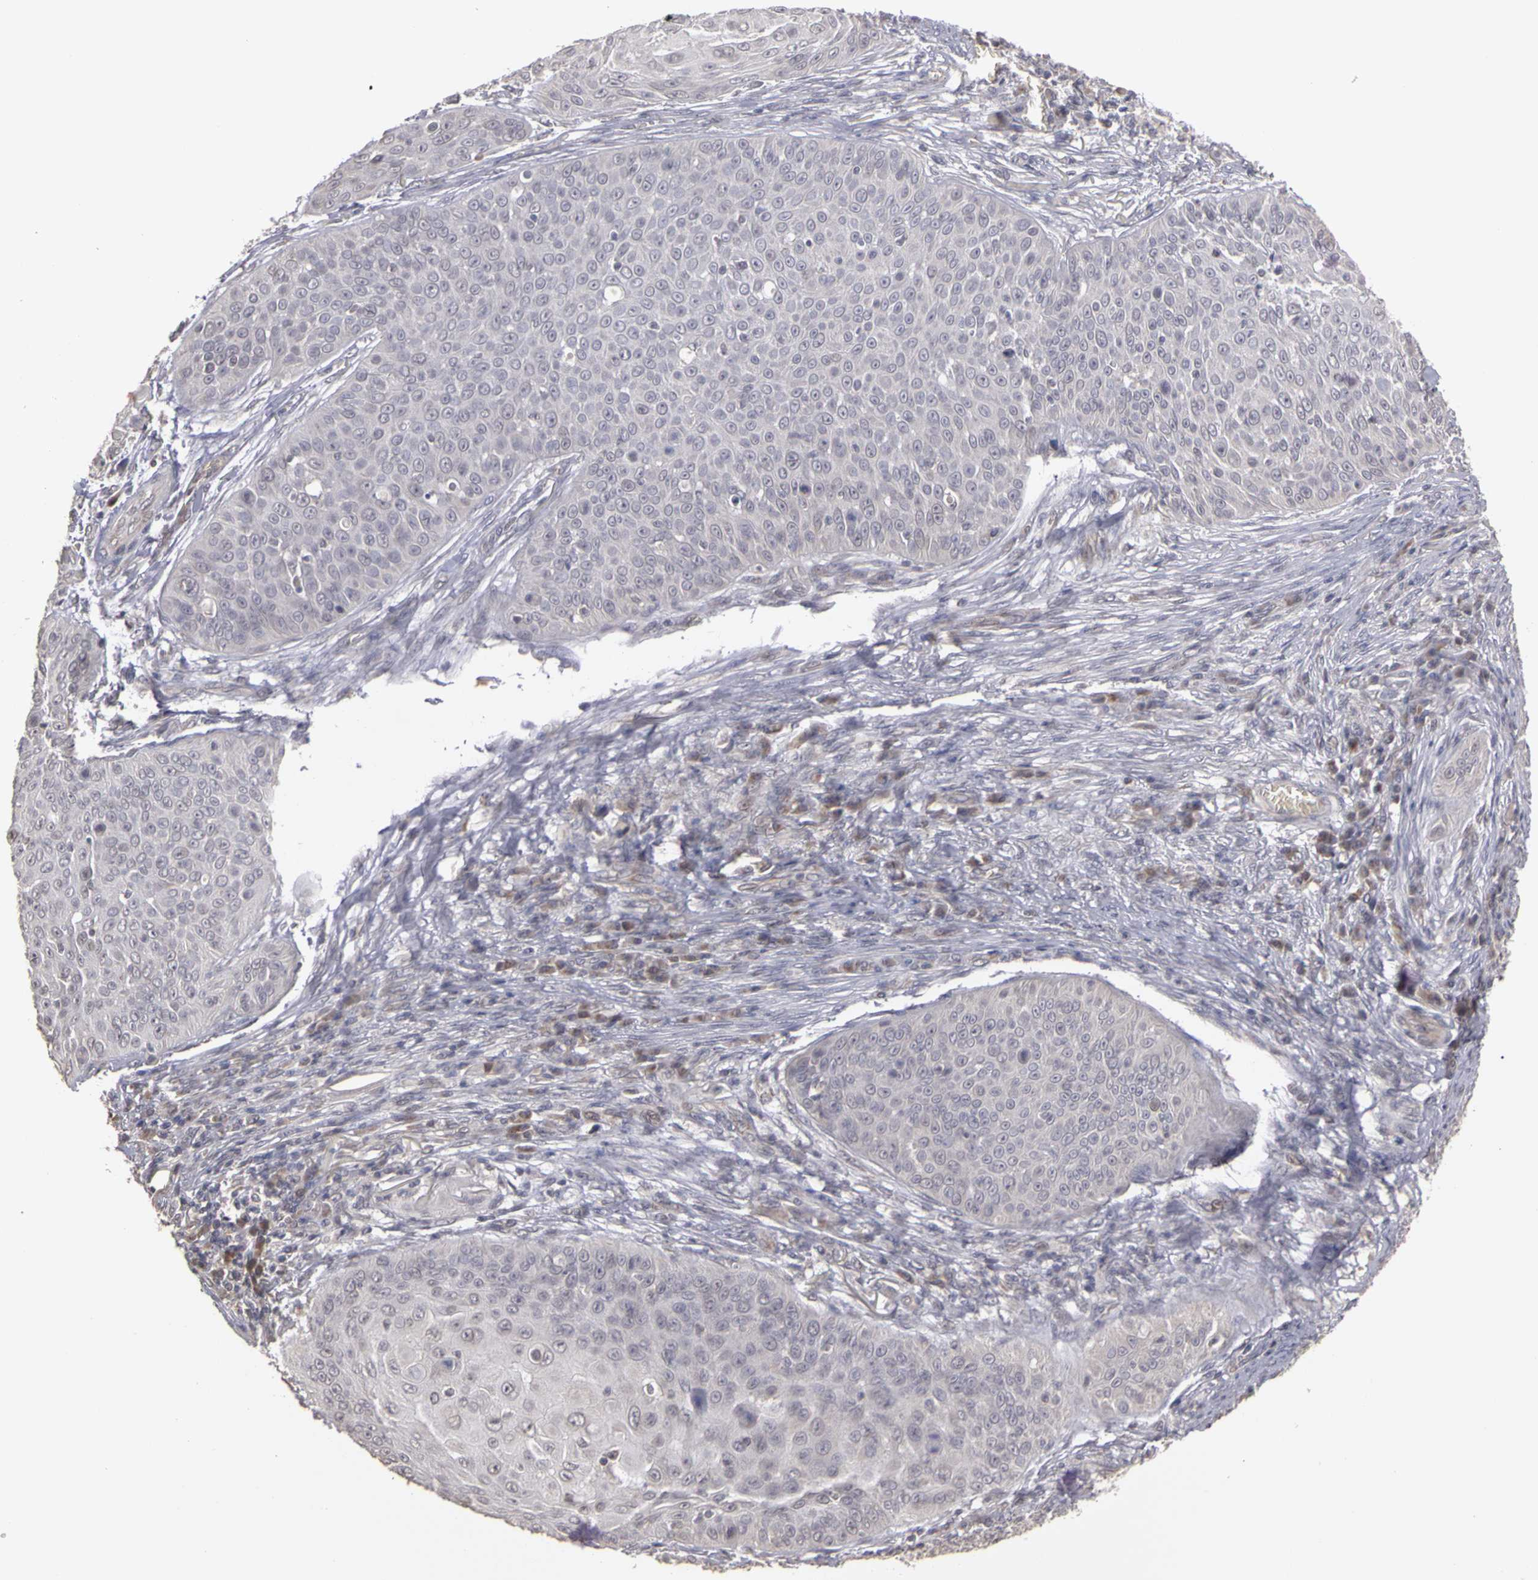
{"staining": {"intensity": "negative", "quantity": "none", "location": "none"}, "tissue": "skin cancer", "cell_type": "Tumor cells", "image_type": "cancer", "snomed": [{"axis": "morphology", "description": "Squamous cell carcinoma, NOS"}, {"axis": "topography", "description": "Skin"}], "caption": "Skin squamous cell carcinoma stained for a protein using immunohistochemistry displays no positivity tumor cells.", "gene": "FRMD7", "patient": {"sex": "male", "age": 82}}